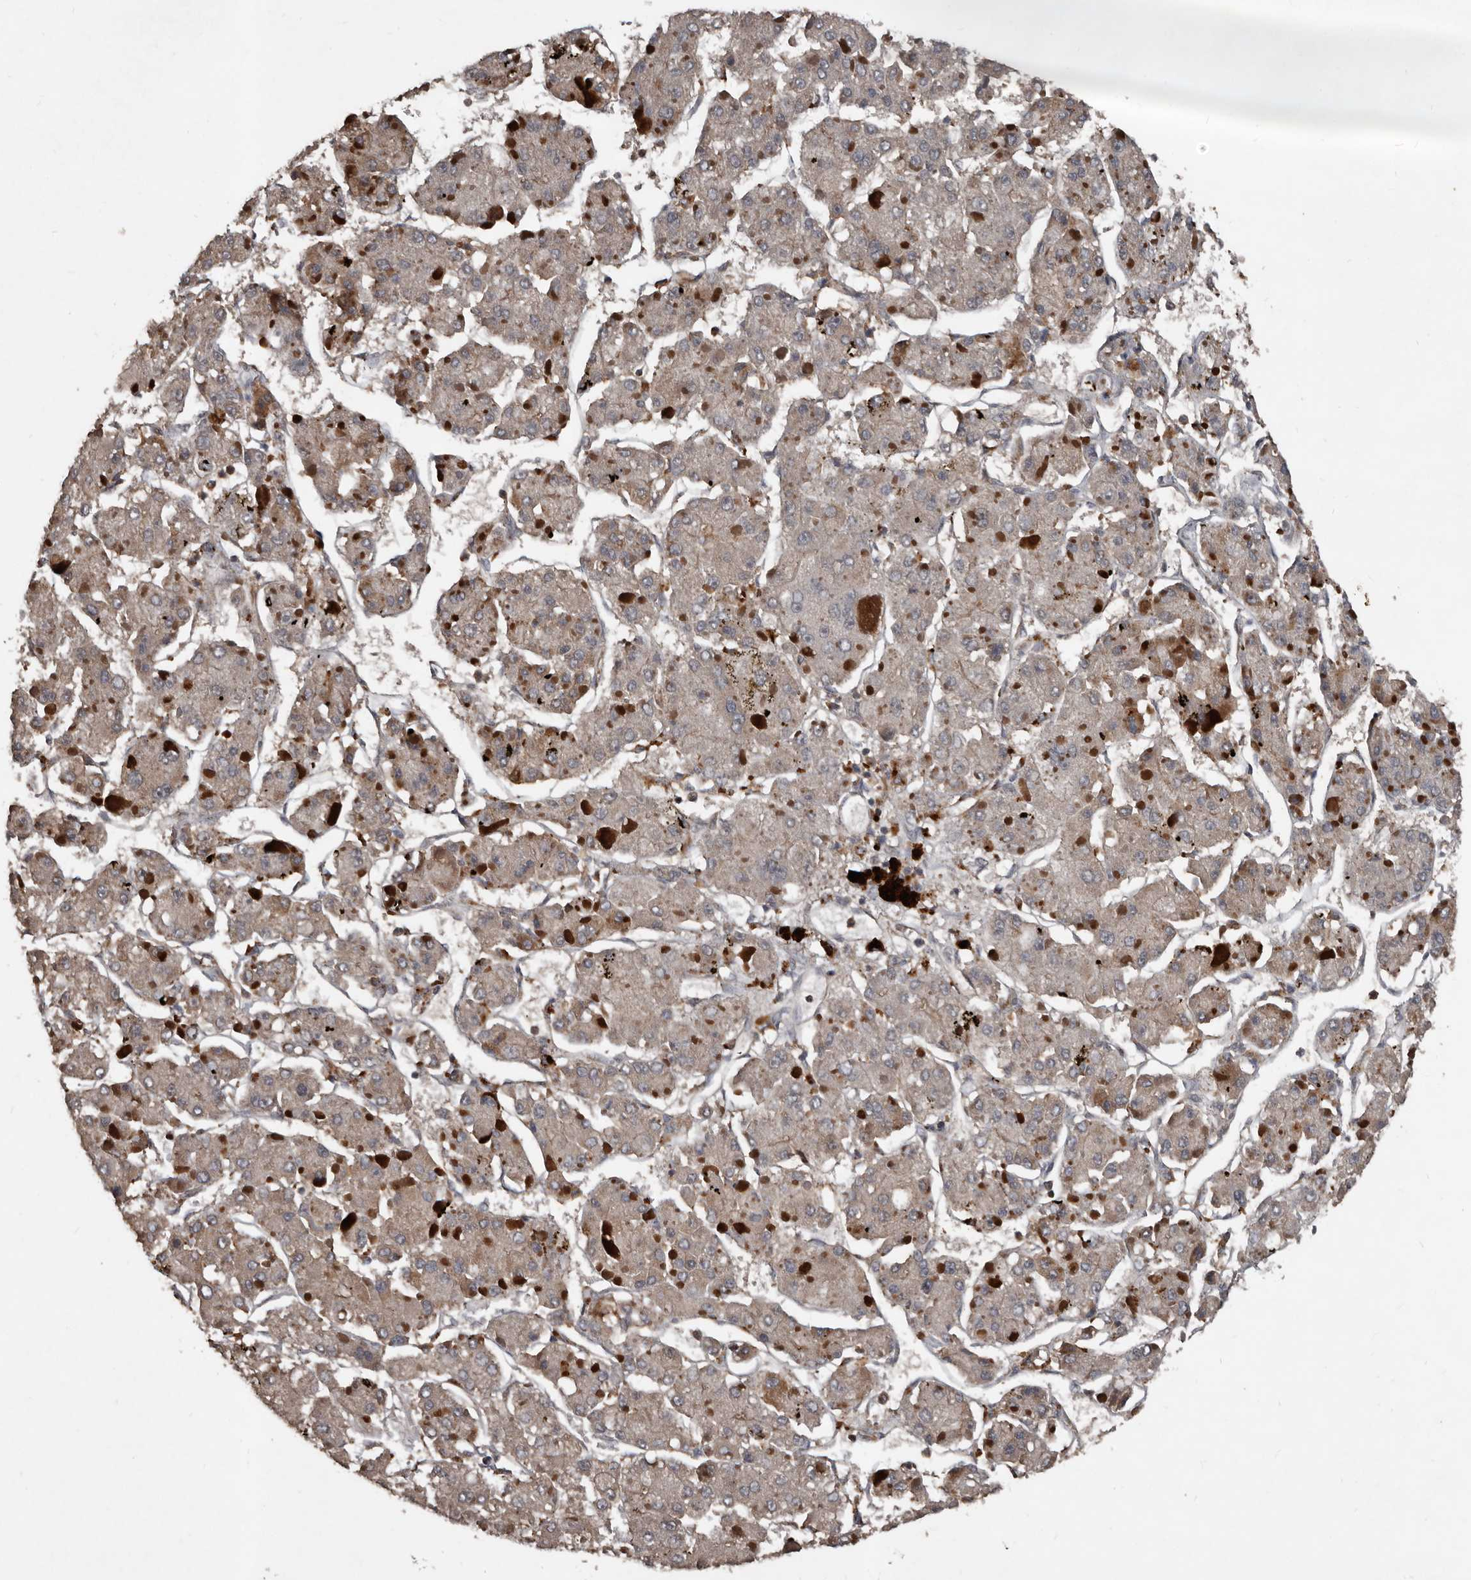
{"staining": {"intensity": "weak", "quantity": "25%-75%", "location": "cytoplasmic/membranous"}, "tissue": "liver cancer", "cell_type": "Tumor cells", "image_type": "cancer", "snomed": [{"axis": "morphology", "description": "Carcinoma, Hepatocellular, NOS"}, {"axis": "topography", "description": "Liver"}], "caption": "This image exhibits immunohistochemistry (IHC) staining of human liver cancer (hepatocellular carcinoma), with low weak cytoplasmic/membranous expression in about 25%-75% of tumor cells.", "gene": "GREB1", "patient": {"sex": "female", "age": 73}}